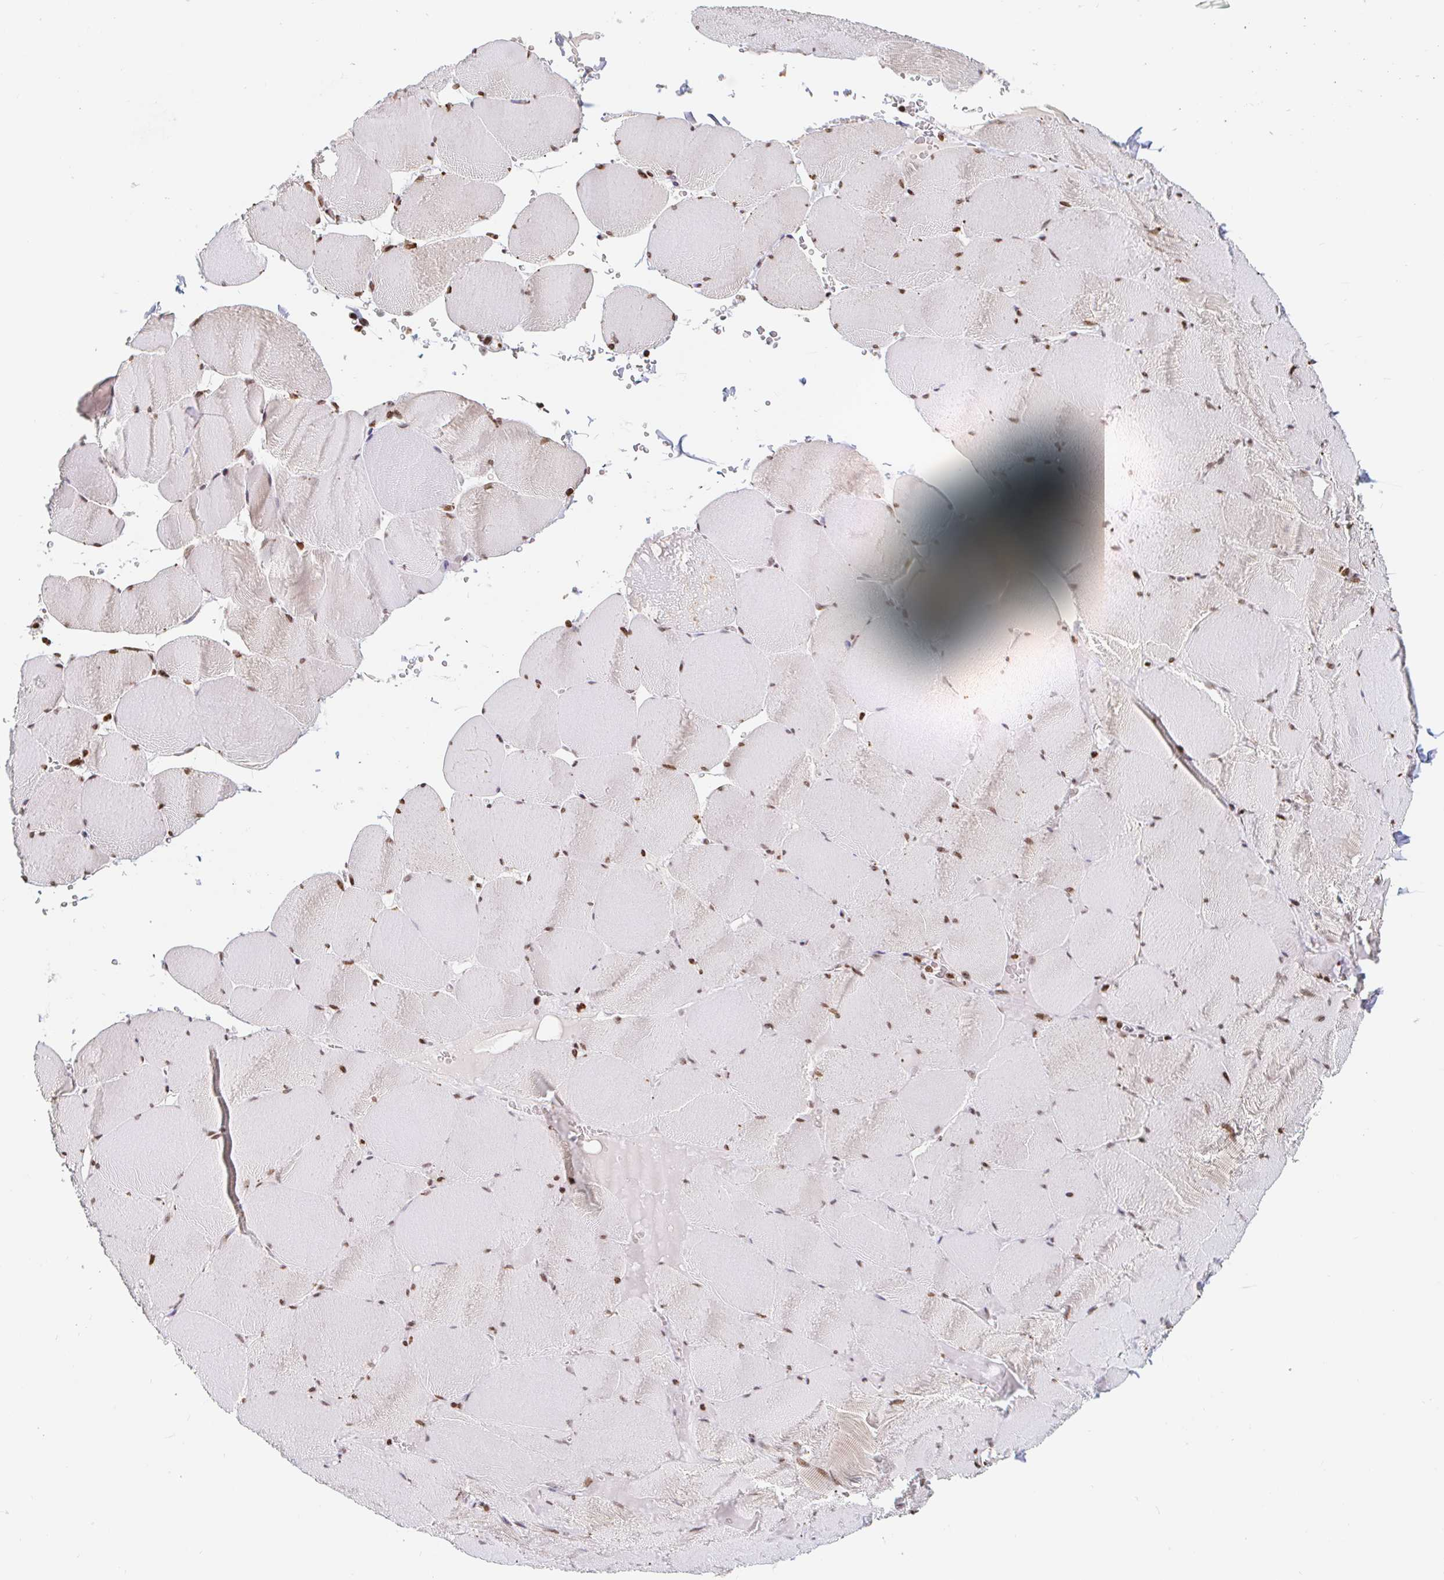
{"staining": {"intensity": "weak", "quantity": "25%-75%", "location": "nuclear"}, "tissue": "skeletal muscle", "cell_type": "Myocytes", "image_type": "normal", "snomed": [{"axis": "morphology", "description": "Normal tissue, NOS"}, {"axis": "topography", "description": "Skeletal muscle"}, {"axis": "topography", "description": "Head-Neck"}], "caption": "The micrograph shows staining of unremarkable skeletal muscle, revealing weak nuclear protein positivity (brown color) within myocytes. (DAB IHC, brown staining for protein, blue staining for nuclei).", "gene": "HOXC10", "patient": {"sex": "male", "age": 66}}